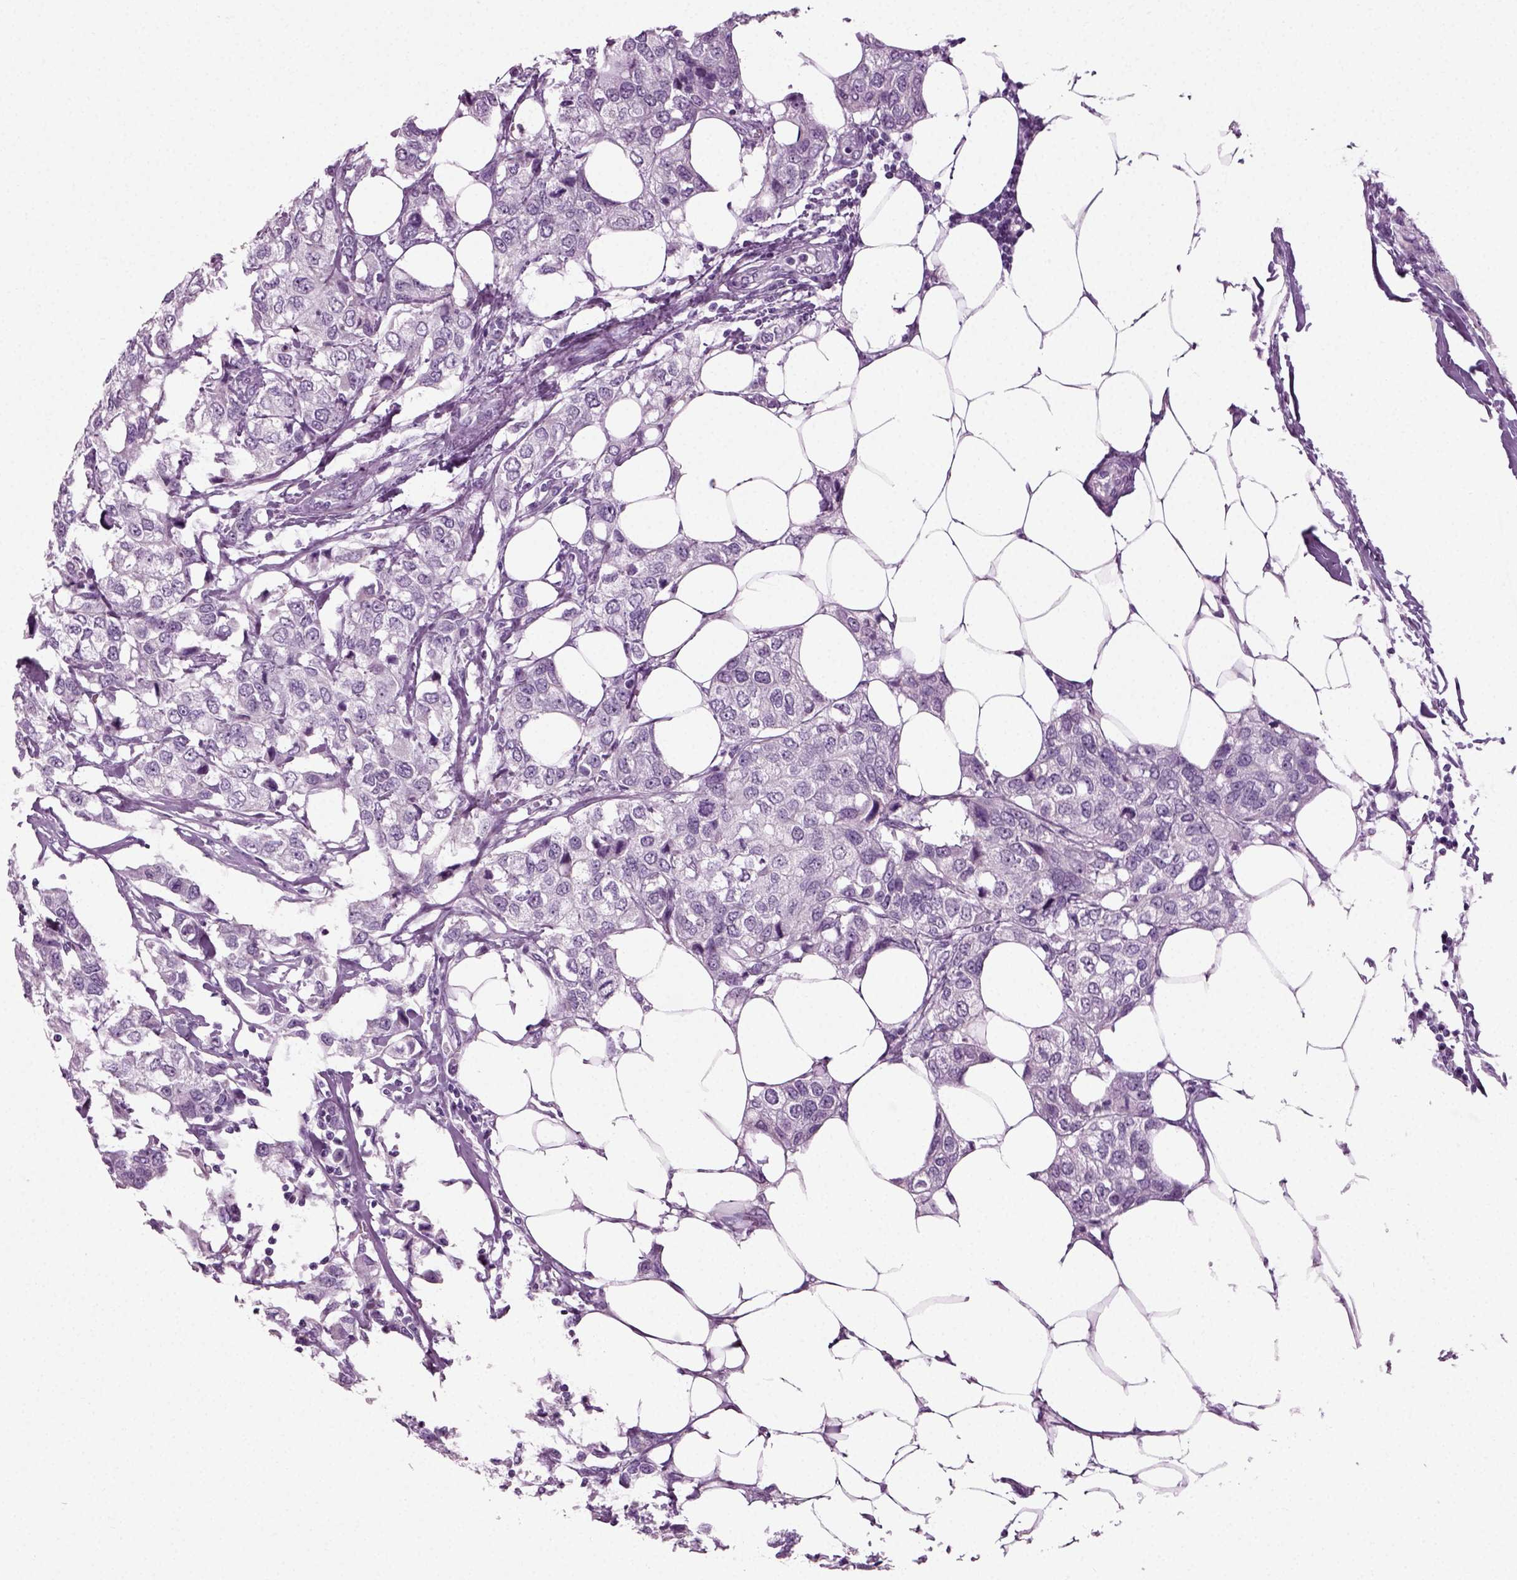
{"staining": {"intensity": "negative", "quantity": "none", "location": "none"}, "tissue": "breast cancer", "cell_type": "Tumor cells", "image_type": "cancer", "snomed": [{"axis": "morphology", "description": "Duct carcinoma"}, {"axis": "topography", "description": "Breast"}], "caption": "The image exhibits no significant expression in tumor cells of infiltrating ductal carcinoma (breast).", "gene": "ZC2HC1C", "patient": {"sex": "female", "age": 80}}